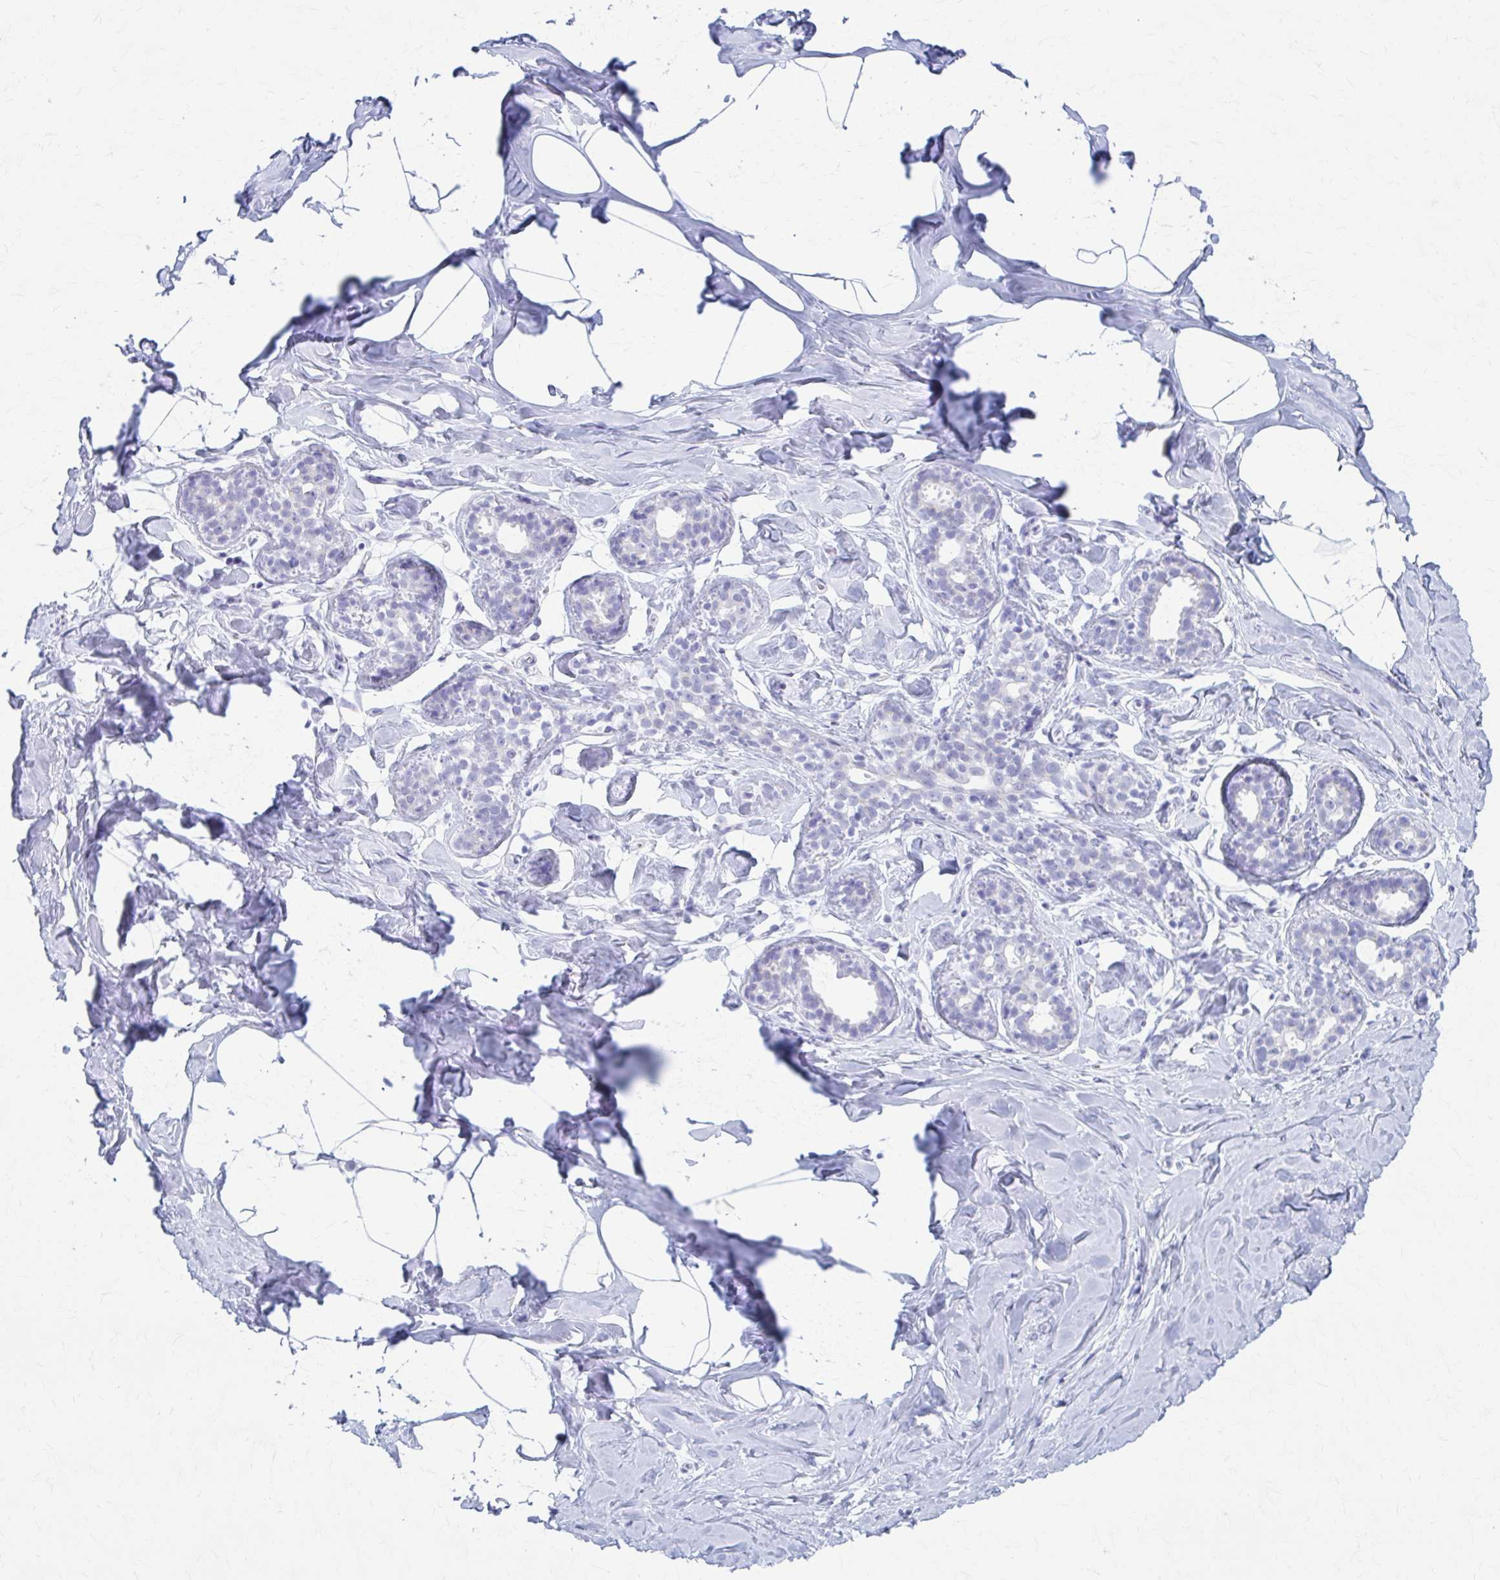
{"staining": {"intensity": "negative", "quantity": "none", "location": "none"}, "tissue": "breast", "cell_type": "Adipocytes", "image_type": "normal", "snomed": [{"axis": "morphology", "description": "Normal tissue, NOS"}, {"axis": "topography", "description": "Breast"}], "caption": "Immunohistochemistry image of normal breast: breast stained with DAB exhibits no significant protein positivity in adipocytes.", "gene": "KCNE2", "patient": {"sex": "female", "age": 32}}